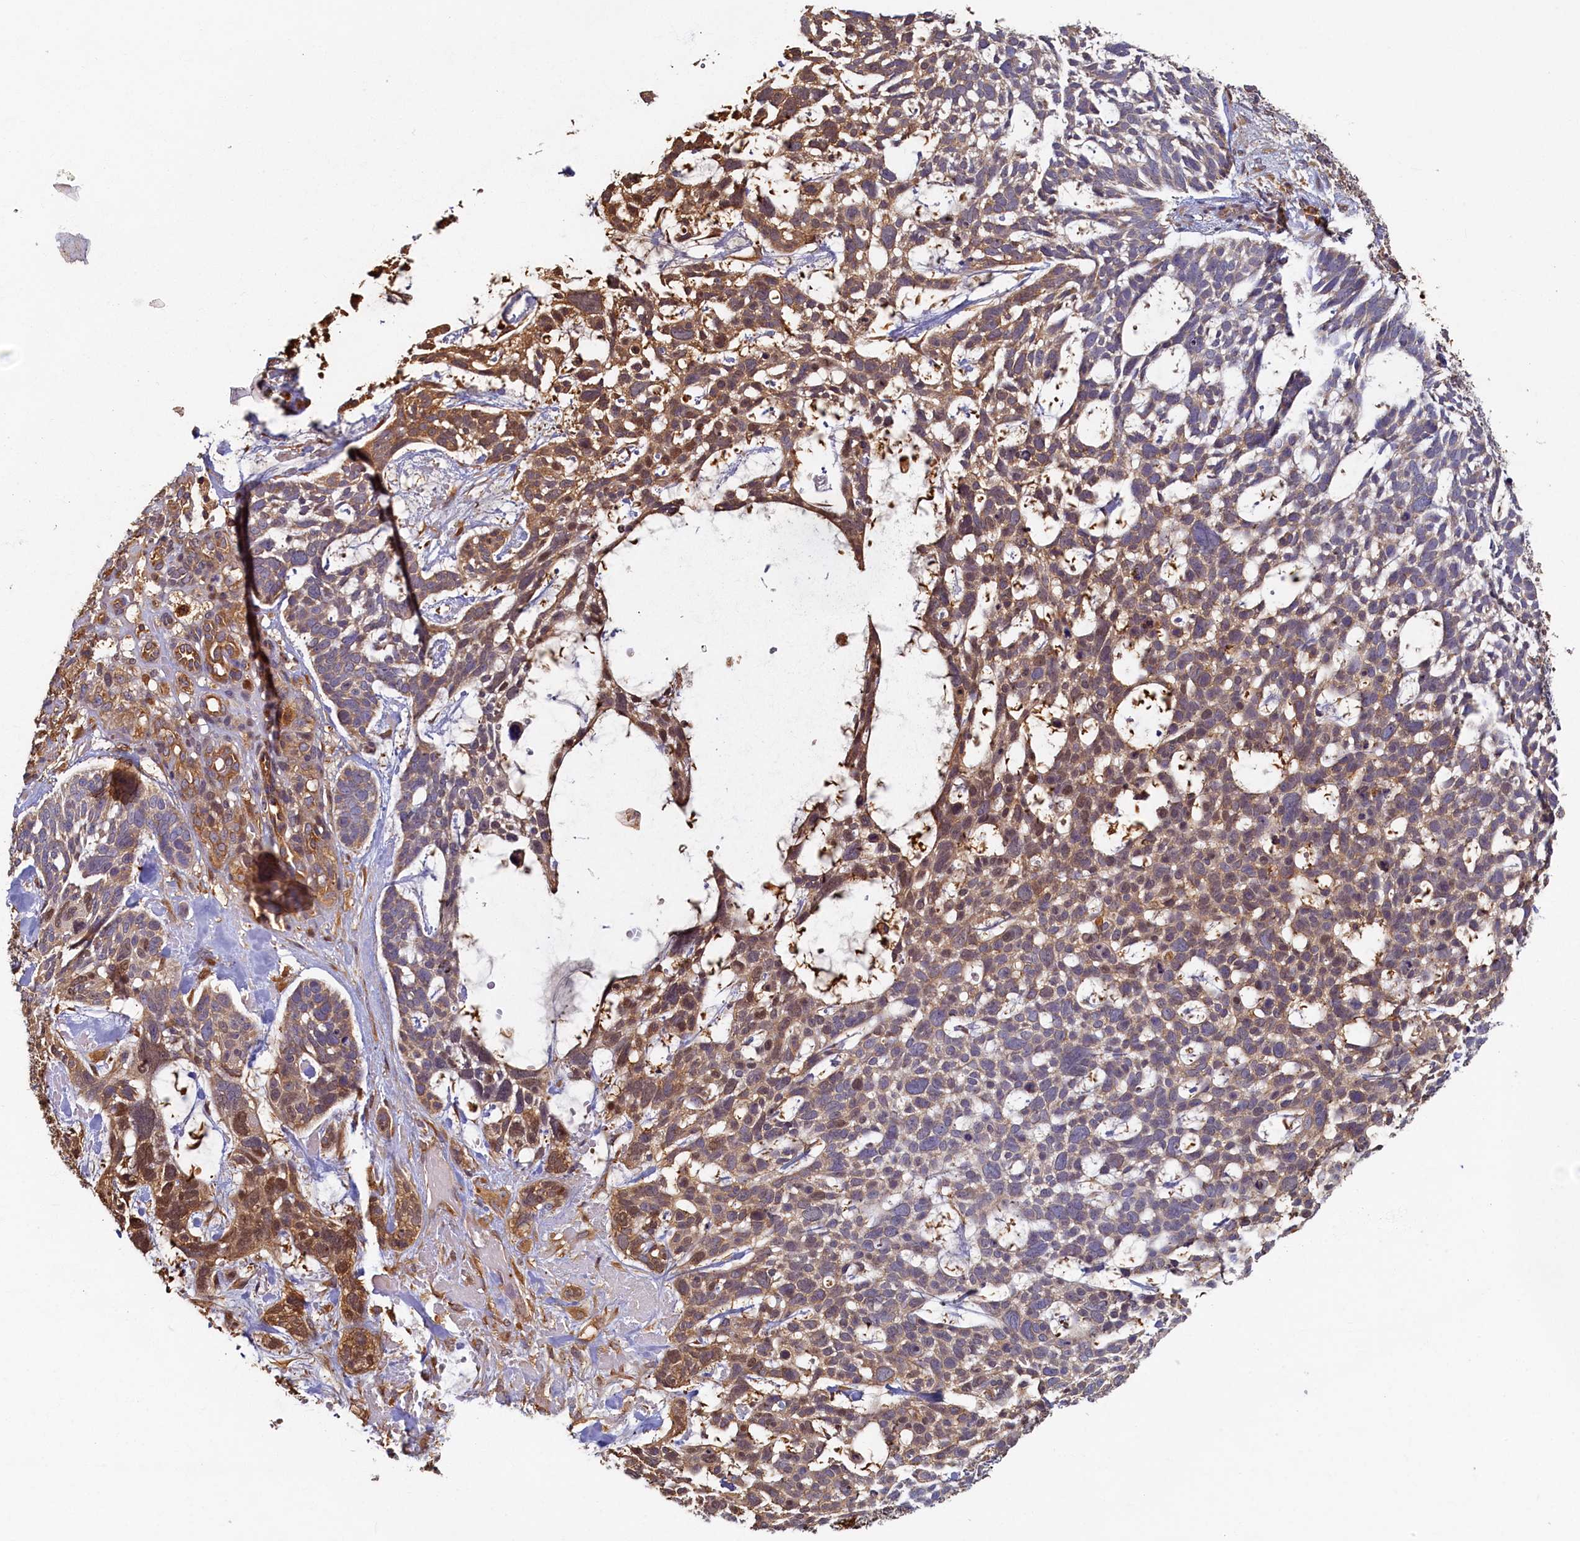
{"staining": {"intensity": "moderate", "quantity": "25%-75%", "location": "cytoplasmic/membranous"}, "tissue": "skin cancer", "cell_type": "Tumor cells", "image_type": "cancer", "snomed": [{"axis": "morphology", "description": "Basal cell carcinoma"}, {"axis": "topography", "description": "Skin"}], "caption": "Tumor cells demonstrate medium levels of moderate cytoplasmic/membranous expression in about 25%-75% of cells in human skin basal cell carcinoma.", "gene": "TIMM8B", "patient": {"sex": "male", "age": 88}}